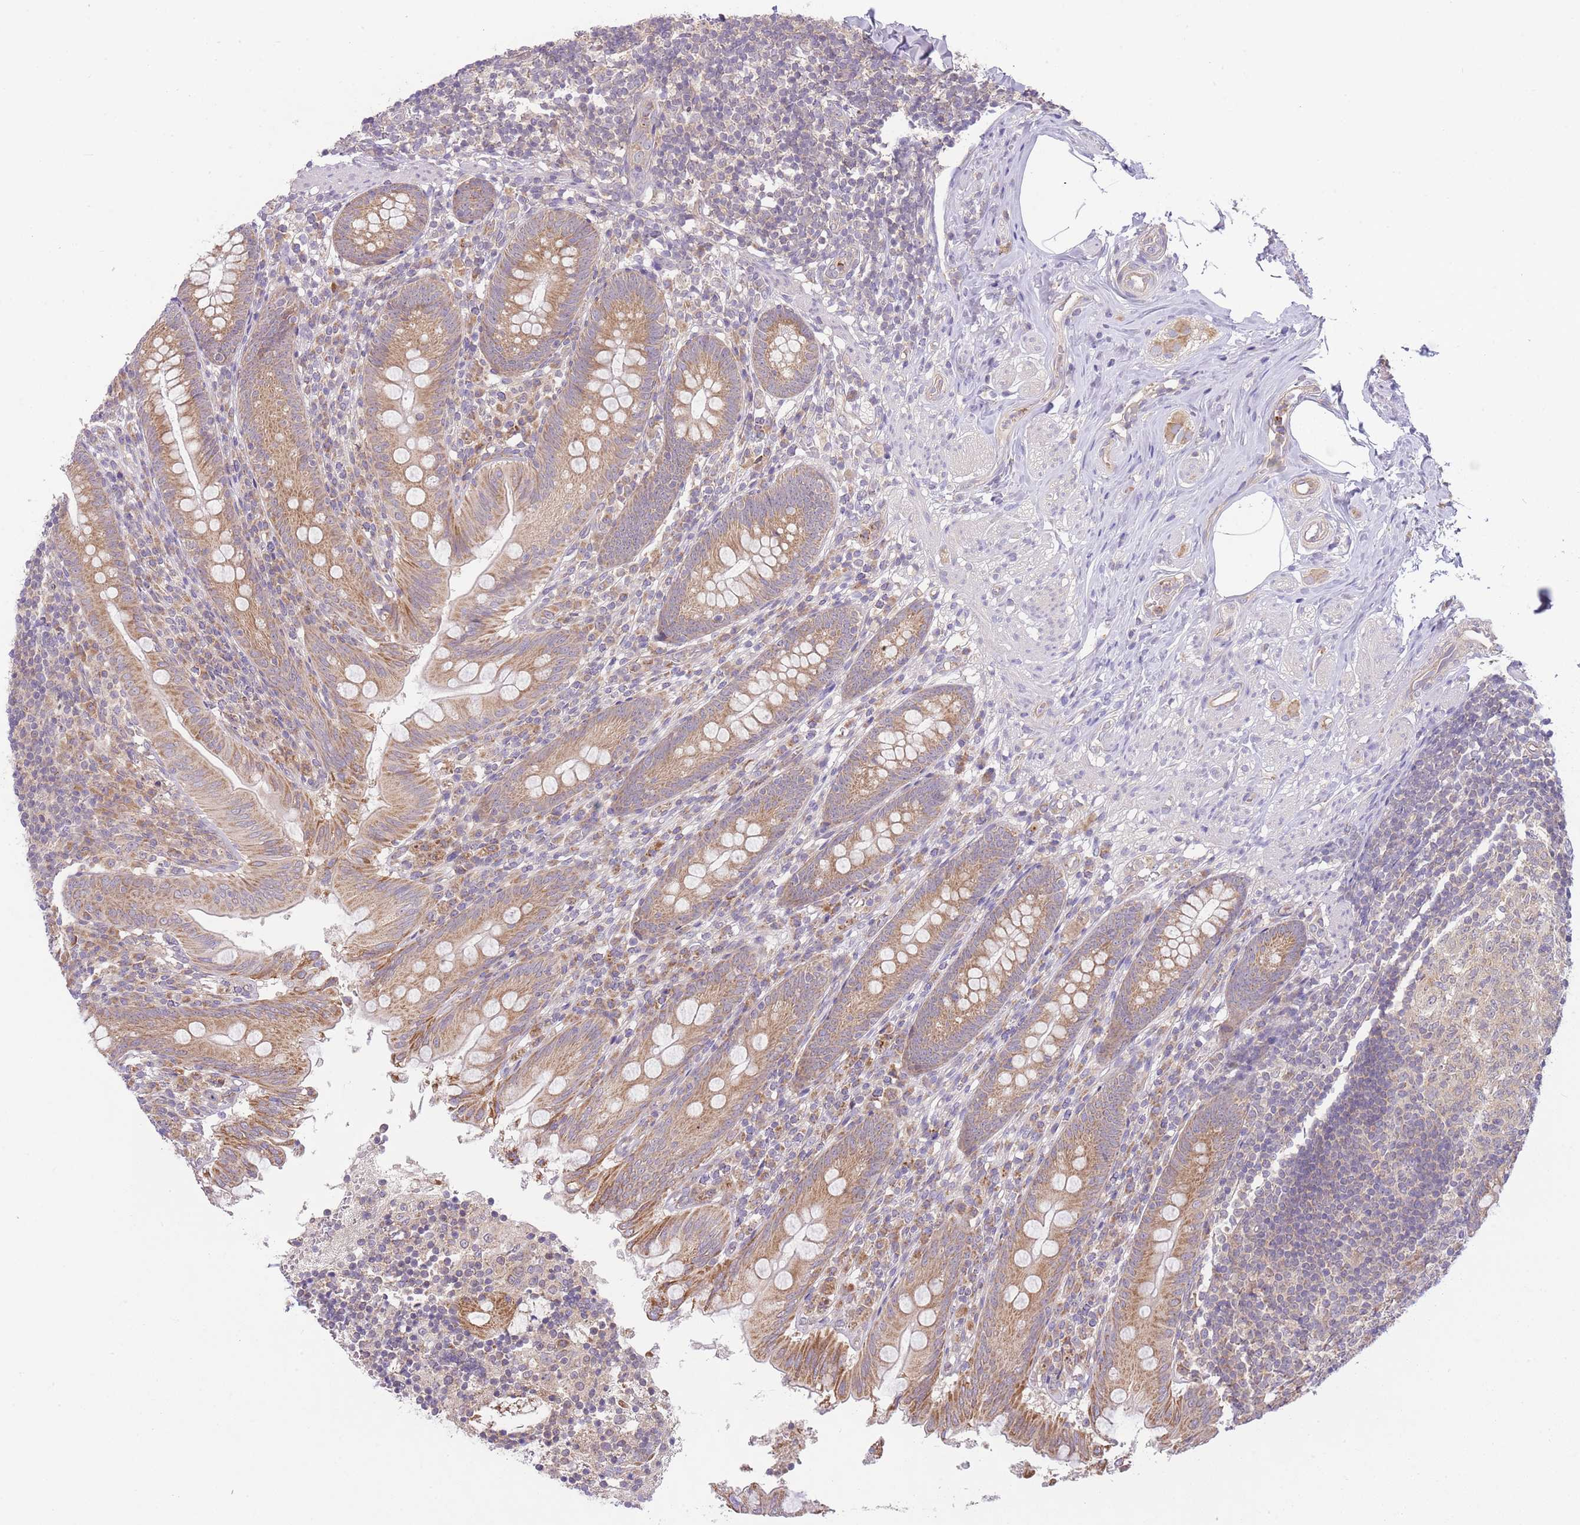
{"staining": {"intensity": "moderate", "quantity": ">75%", "location": "cytoplasmic/membranous"}, "tissue": "appendix", "cell_type": "Glandular cells", "image_type": "normal", "snomed": [{"axis": "morphology", "description": "Normal tissue, NOS"}, {"axis": "topography", "description": "Appendix"}], "caption": "This photomicrograph demonstrates IHC staining of normal appendix, with medium moderate cytoplasmic/membranous staining in about >75% of glandular cells.", "gene": "SKOR2", "patient": {"sex": "male", "age": 55}}